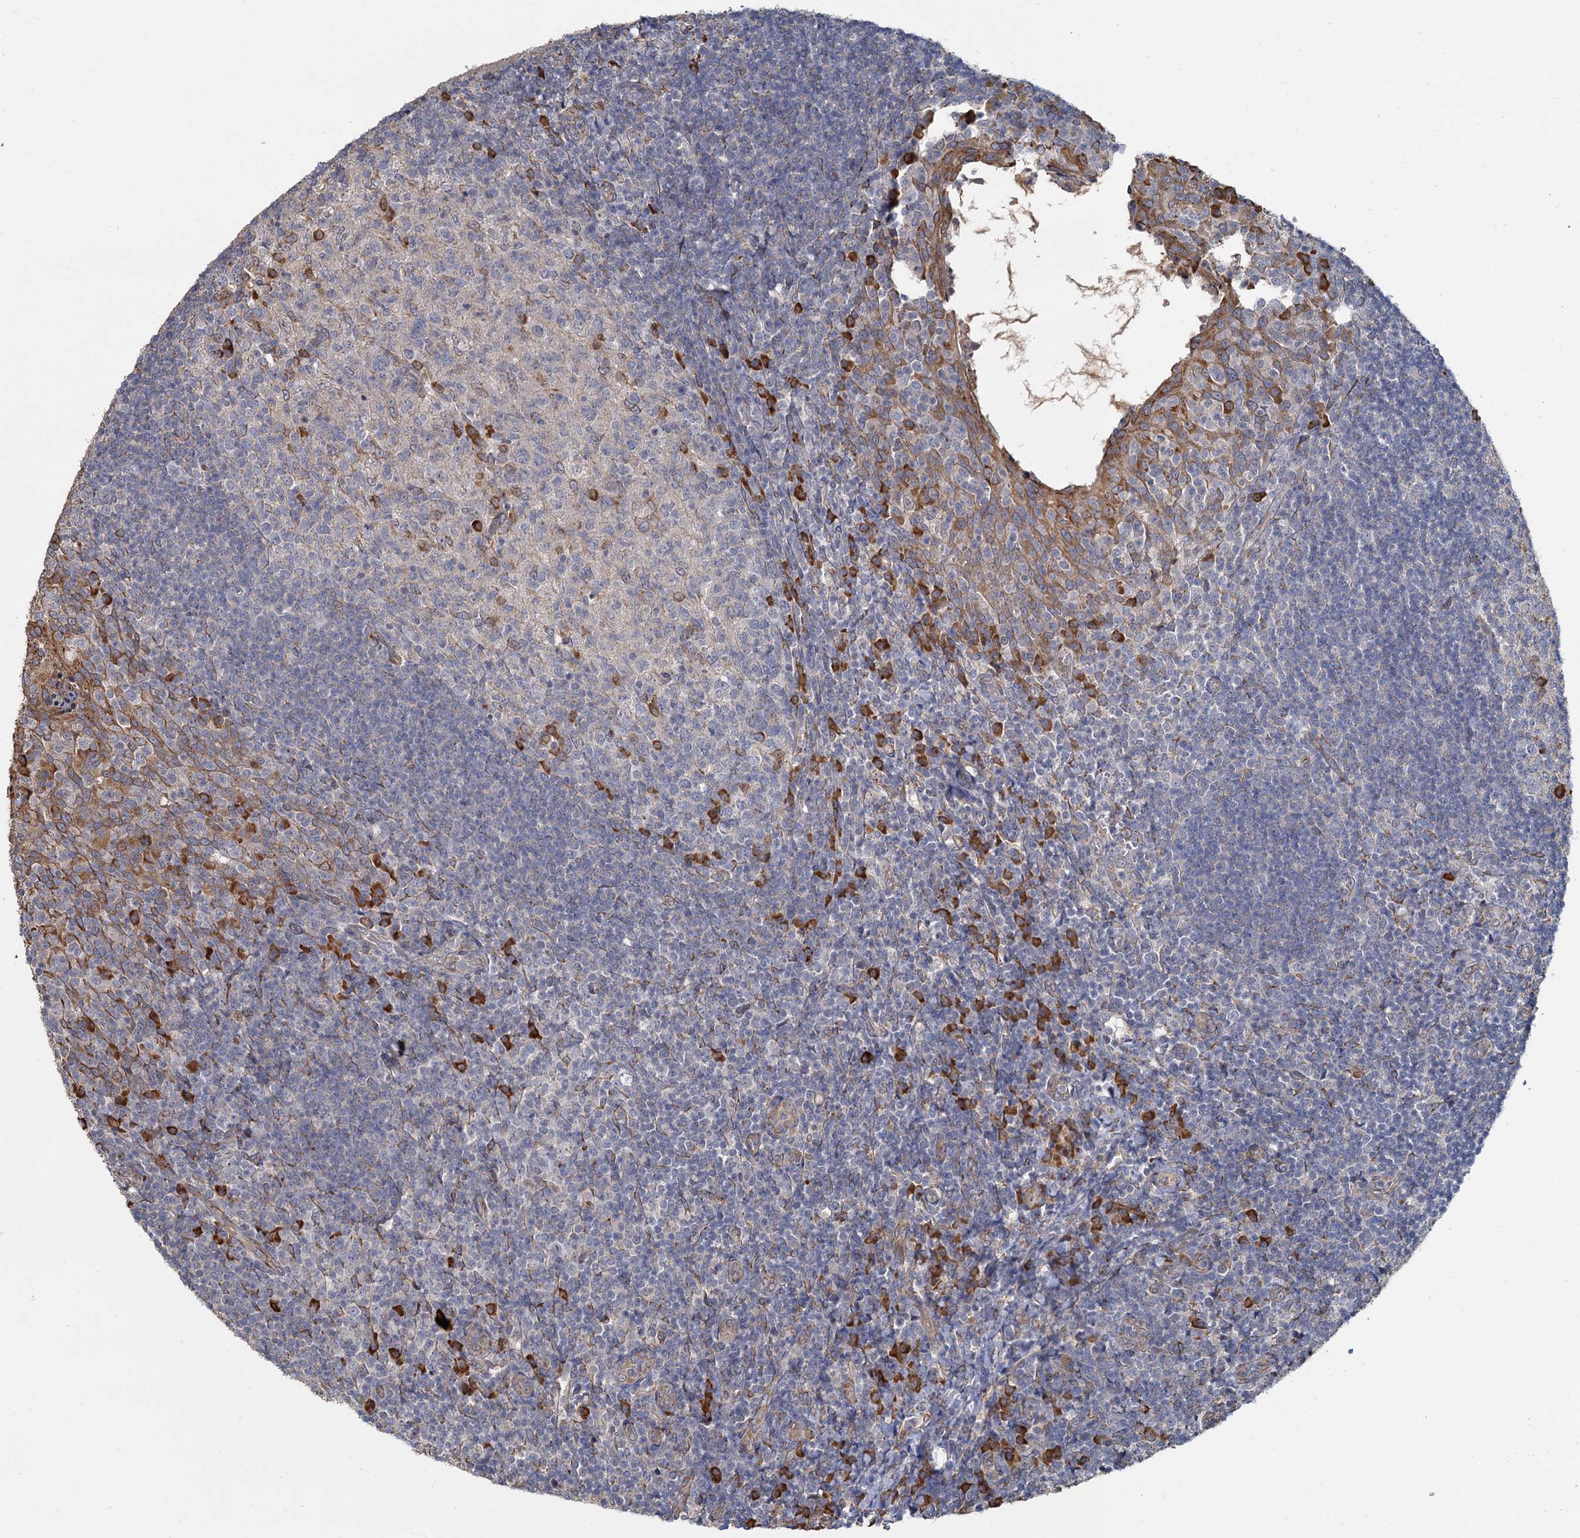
{"staining": {"intensity": "strong", "quantity": "<25%", "location": "cytoplasmic/membranous"}, "tissue": "tonsil", "cell_type": "Germinal center cells", "image_type": "normal", "snomed": [{"axis": "morphology", "description": "Normal tissue, NOS"}, {"axis": "topography", "description": "Tonsil"}], "caption": "Human tonsil stained for a protein (brown) exhibits strong cytoplasmic/membranous positive staining in about <25% of germinal center cells.", "gene": "LRRC51", "patient": {"sex": "female", "age": 10}}